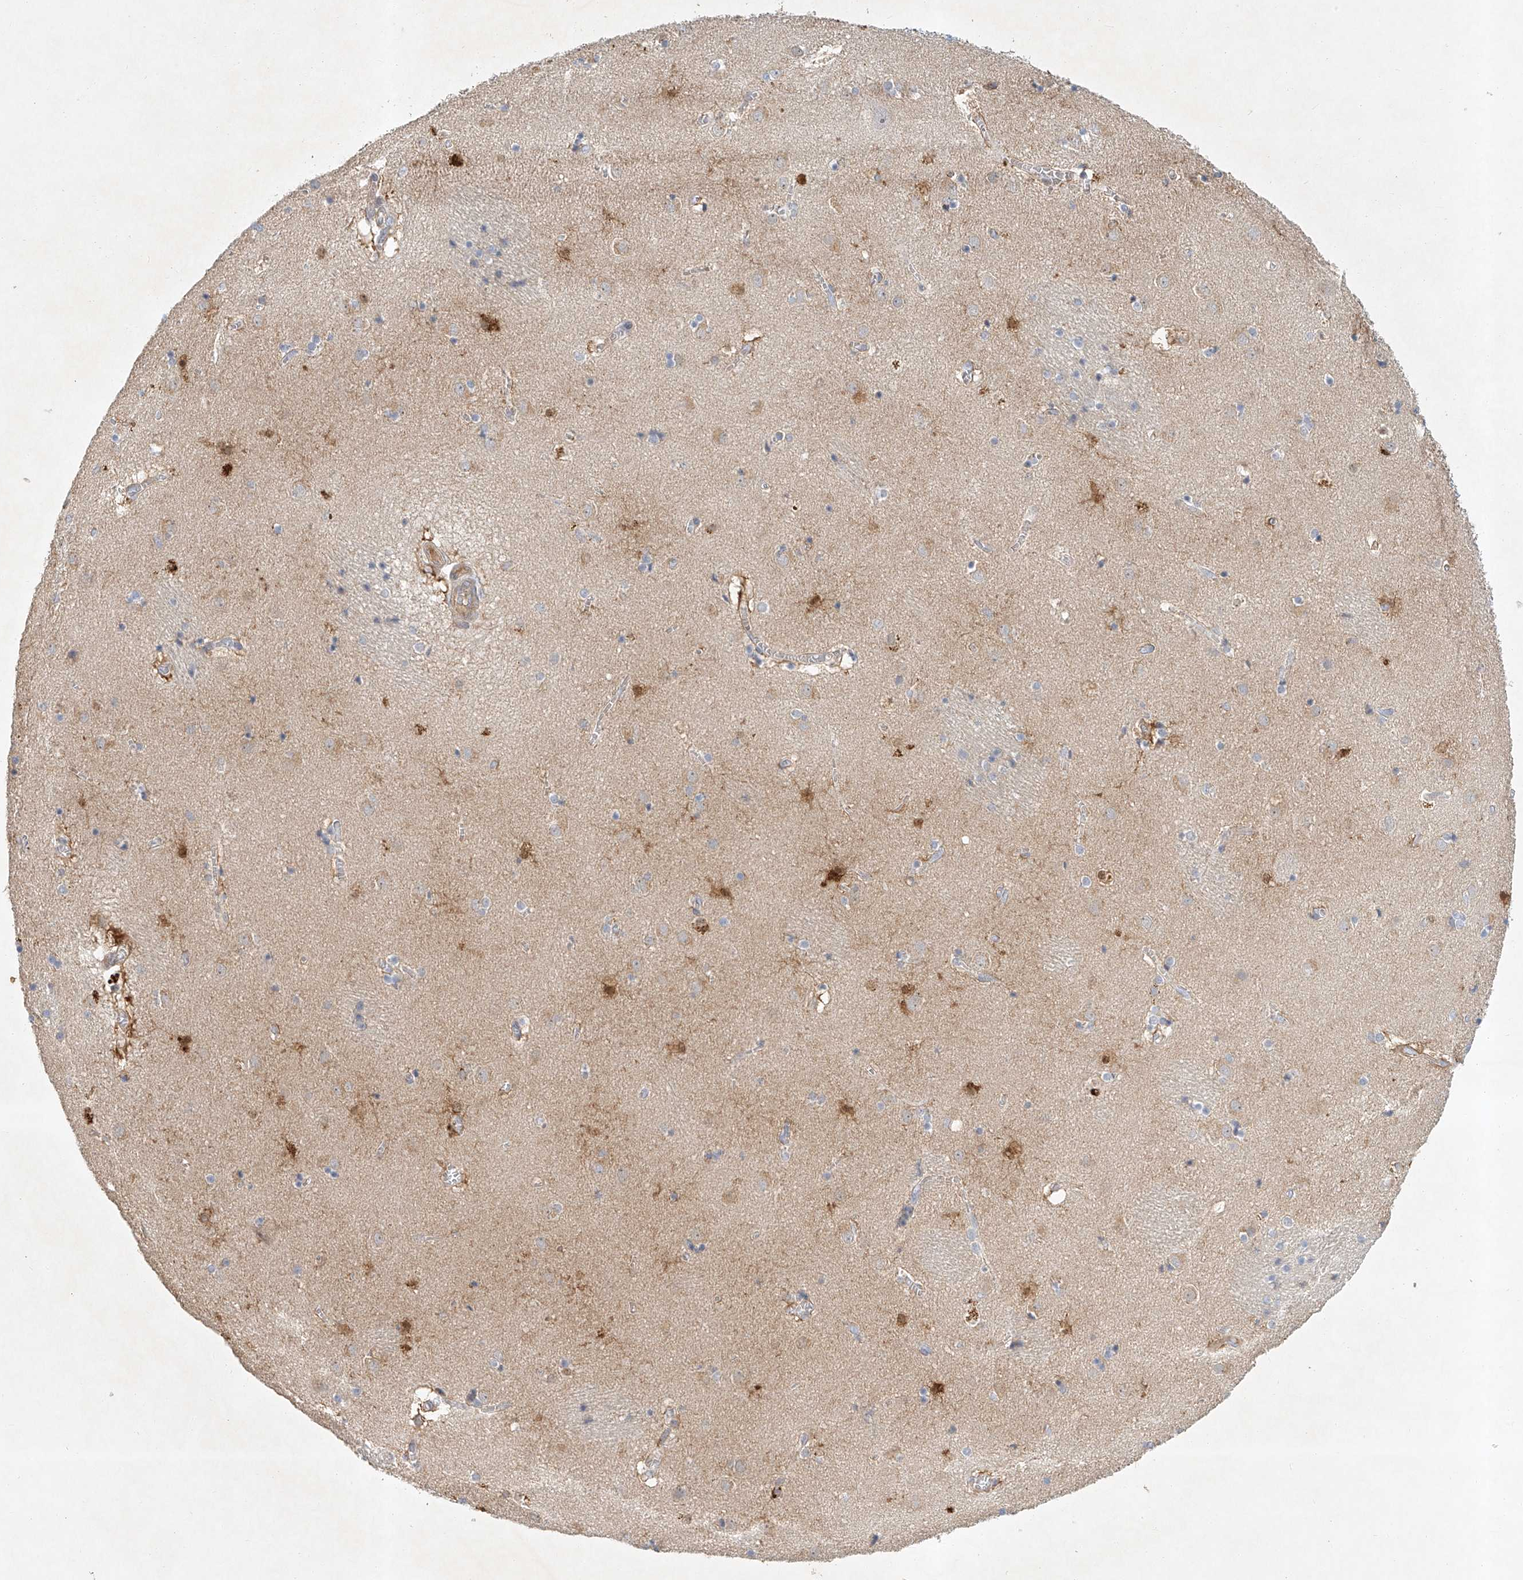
{"staining": {"intensity": "negative", "quantity": "none", "location": "none"}, "tissue": "caudate", "cell_type": "Glial cells", "image_type": "normal", "snomed": [{"axis": "morphology", "description": "Normal tissue, NOS"}, {"axis": "topography", "description": "Lateral ventricle wall"}], "caption": "DAB (3,3'-diaminobenzidine) immunohistochemical staining of benign caudate displays no significant positivity in glial cells.", "gene": "CARMIL1", "patient": {"sex": "male", "age": 70}}